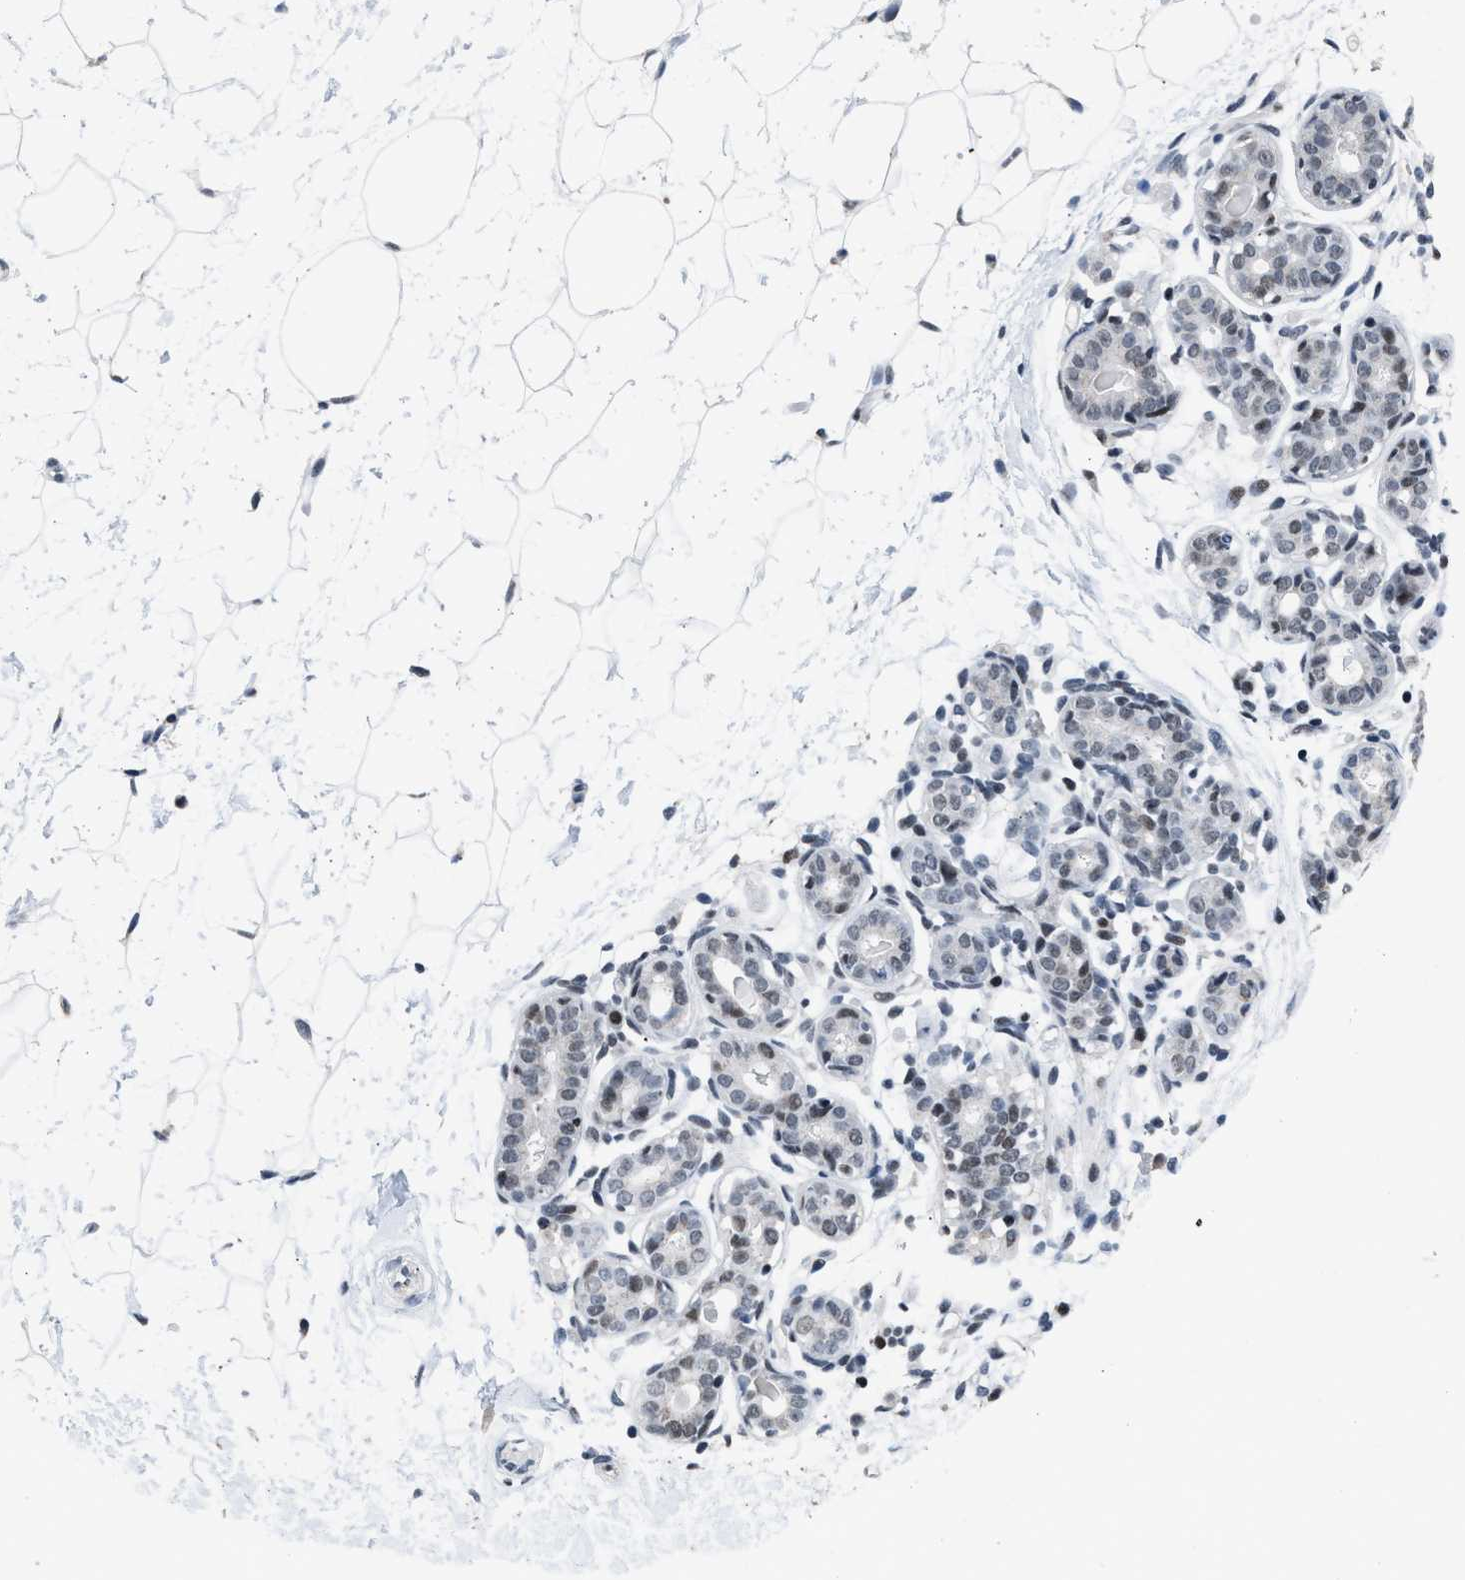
{"staining": {"intensity": "negative", "quantity": "none", "location": "none"}, "tissue": "breast", "cell_type": "Adipocytes", "image_type": "normal", "snomed": [{"axis": "morphology", "description": "Normal tissue, NOS"}, {"axis": "topography", "description": "Breast"}], "caption": "The photomicrograph shows no staining of adipocytes in normal breast.", "gene": "TERF2IP", "patient": {"sex": "female", "age": 22}}